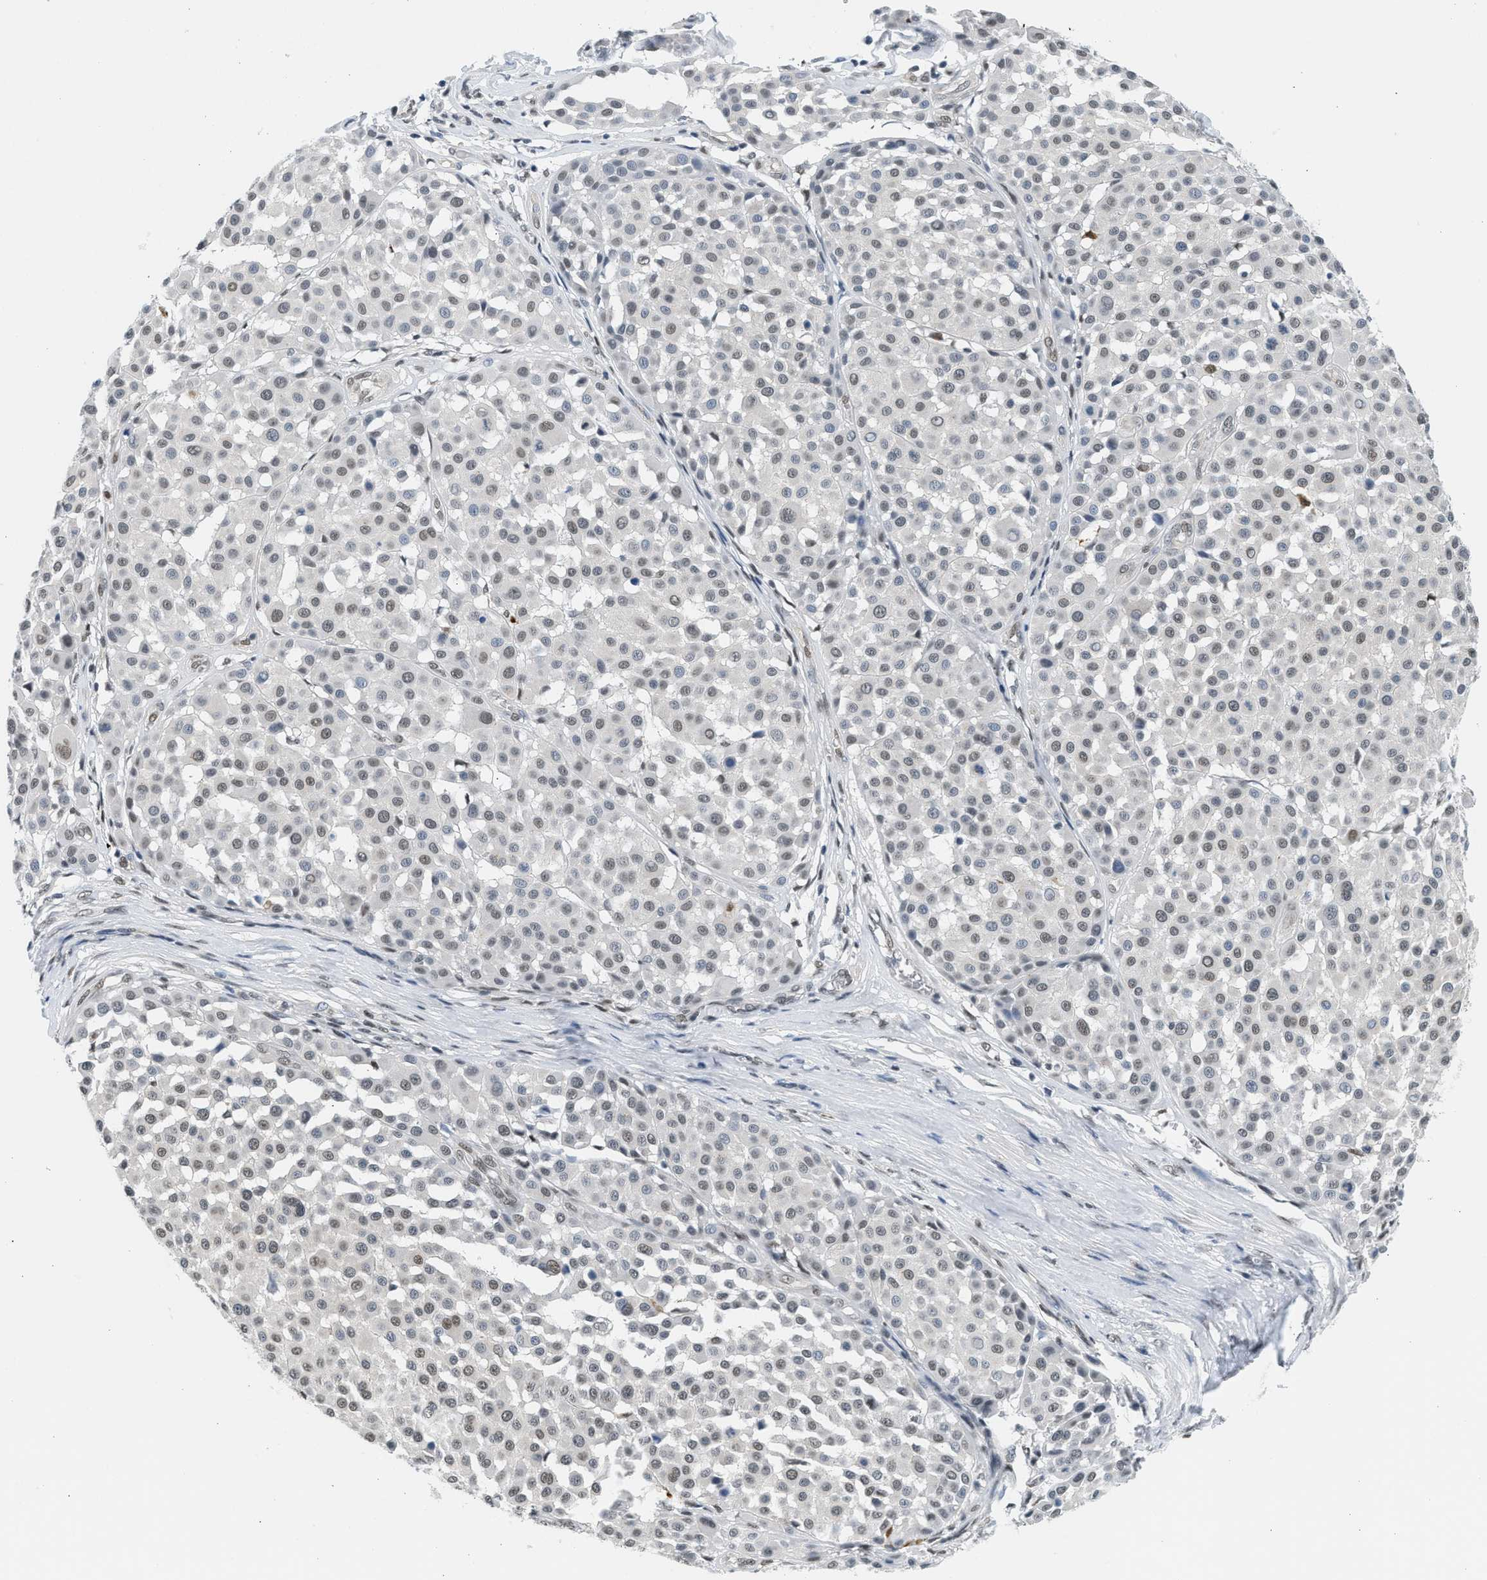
{"staining": {"intensity": "weak", "quantity": "25%-75%", "location": "nuclear"}, "tissue": "melanoma", "cell_type": "Tumor cells", "image_type": "cancer", "snomed": [{"axis": "morphology", "description": "Malignant melanoma, Metastatic site"}, {"axis": "topography", "description": "Soft tissue"}], "caption": "Protein analysis of malignant melanoma (metastatic site) tissue exhibits weak nuclear positivity in about 25%-75% of tumor cells.", "gene": "HIPK1", "patient": {"sex": "male", "age": 41}}